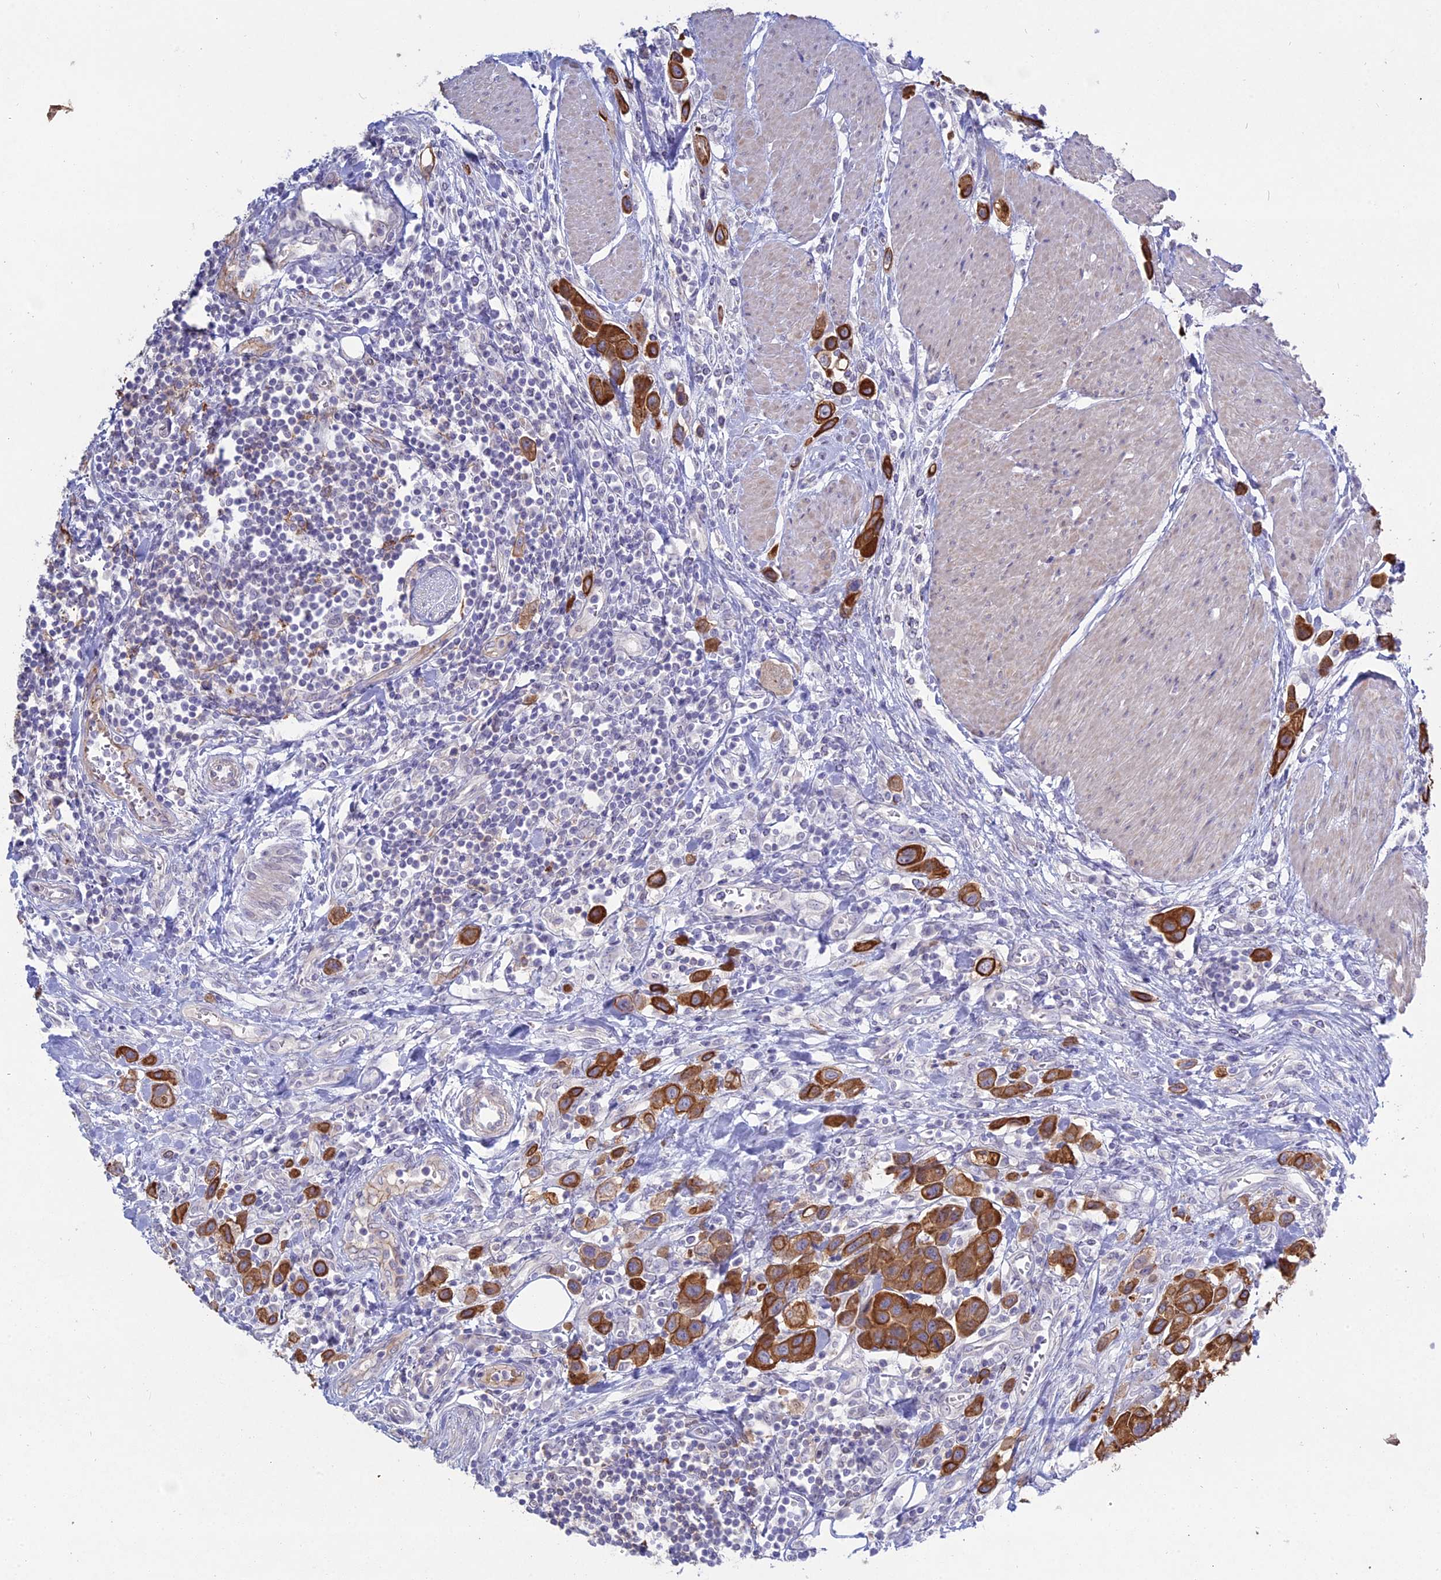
{"staining": {"intensity": "strong", "quantity": ">75%", "location": "cytoplasmic/membranous"}, "tissue": "urothelial cancer", "cell_type": "Tumor cells", "image_type": "cancer", "snomed": [{"axis": "morphology", "description": "Urothelial carcinoma, High grade"}, {"axis": "topography", "description": "Urinary bladder"}], "caption": "Protein expression by IHC exhibits strong cytoplasmic/membranous staining in approximately >75% of tumor cells in urothelial cancer. (Stains: DAB (3,3'-diaminobenzidine) in brown, nuclei in blue, Microscopy: brightfield microscopy at high magnification).", "gene": "MYO5B", "patient": {"sex": "male", "age": 50}}